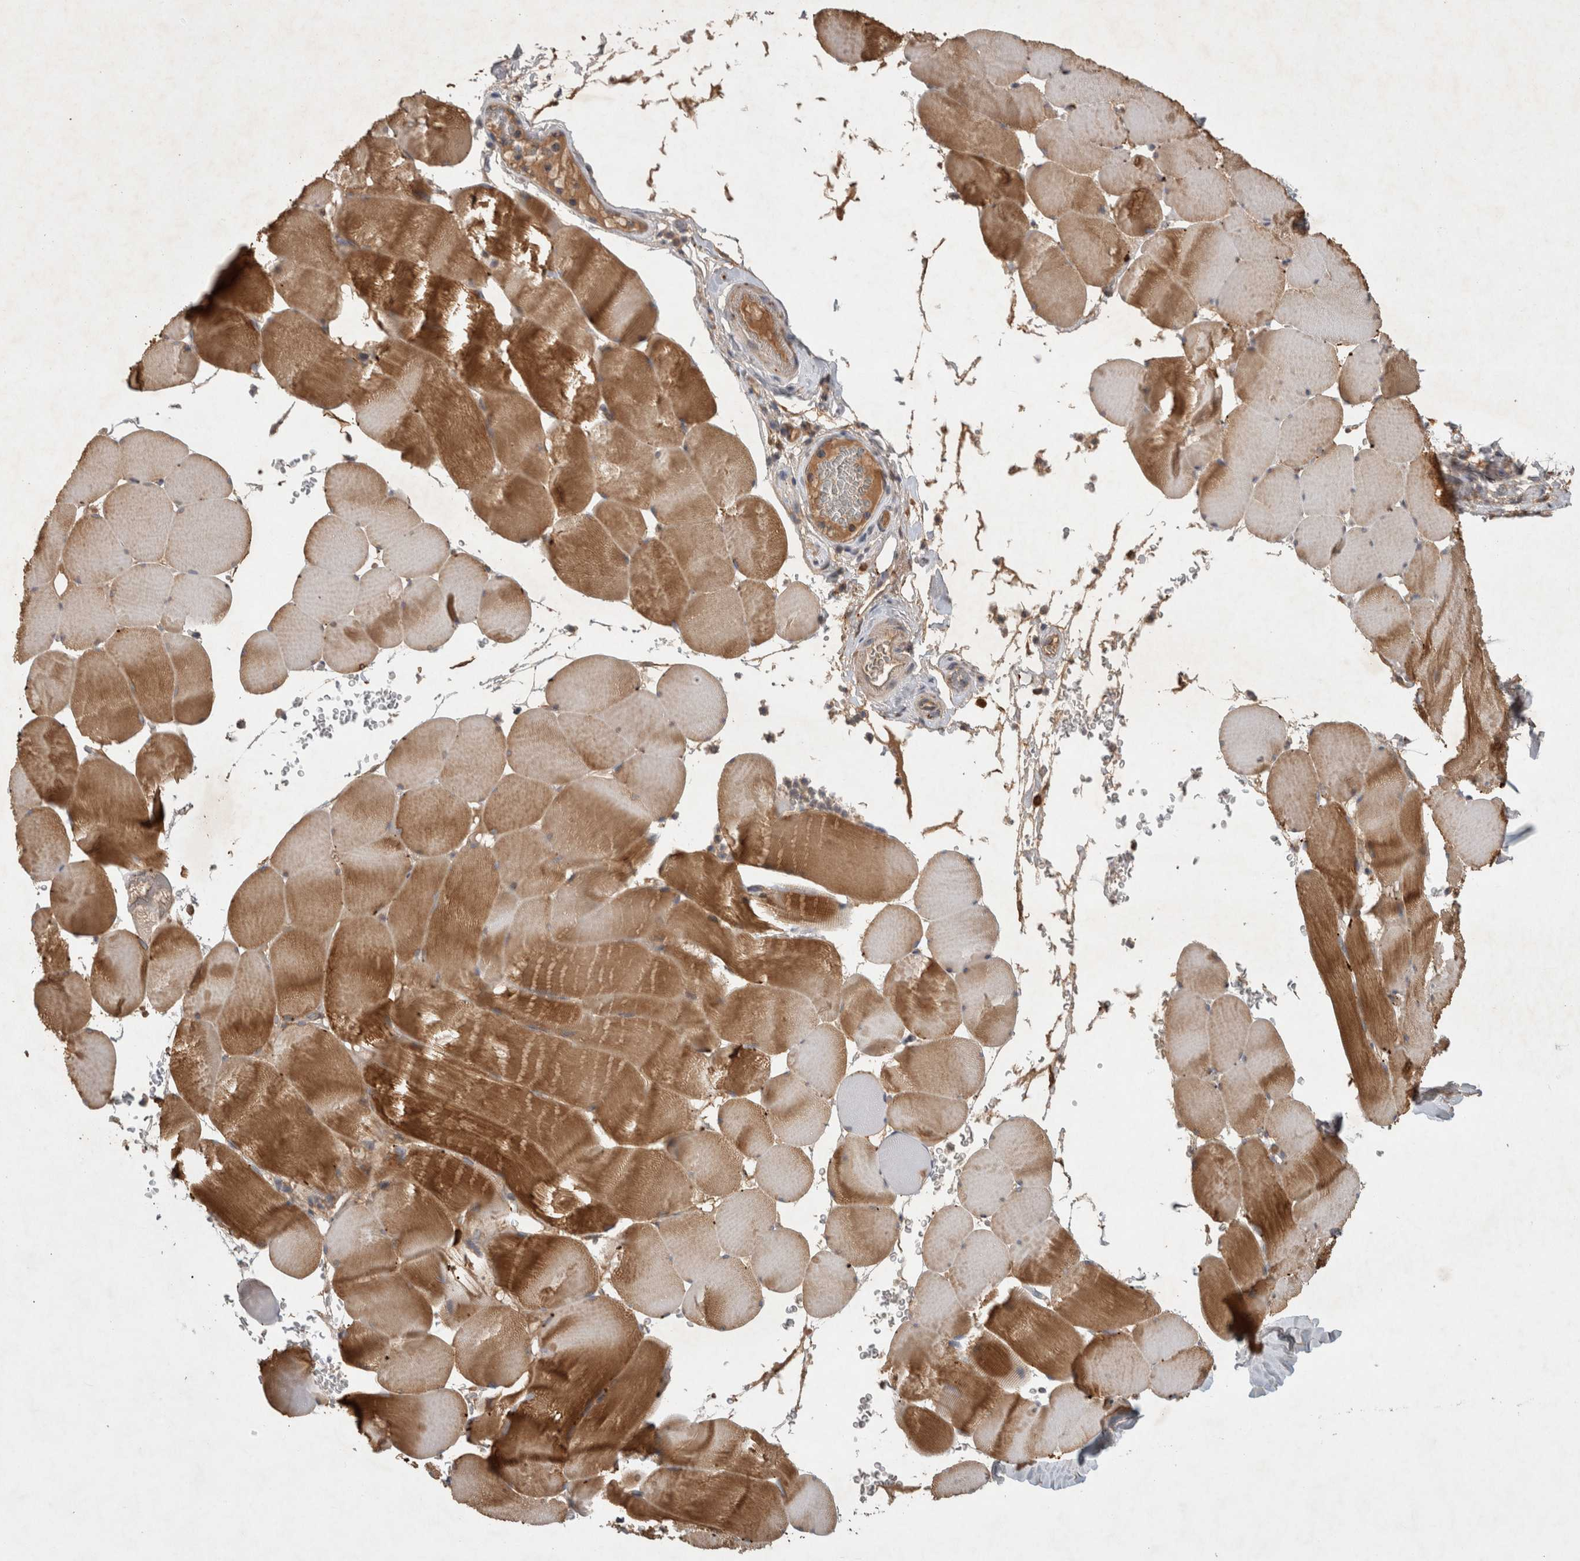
{"staining": {"intensity": "moderate", "quantity": ">75%", "location": "cytoplasmic/membranous"}, "tissue": "skeletal muscle", "cell_type": "Myocytes", "image_type": "normal", "snomed": [{"axis": "morphology", "description": "Normal tissue, NOS"}, {"axis": "topography", "description": "Skeletal muscle"}], "caption": "Brown immunohistochemical staining in normal skeletal muscle demonstrates moderate cytoplasmic/membranous expression in about >75% of myocytes.", "gene": "SERAC1", "patient": {"sex": "male", "age": 62}}